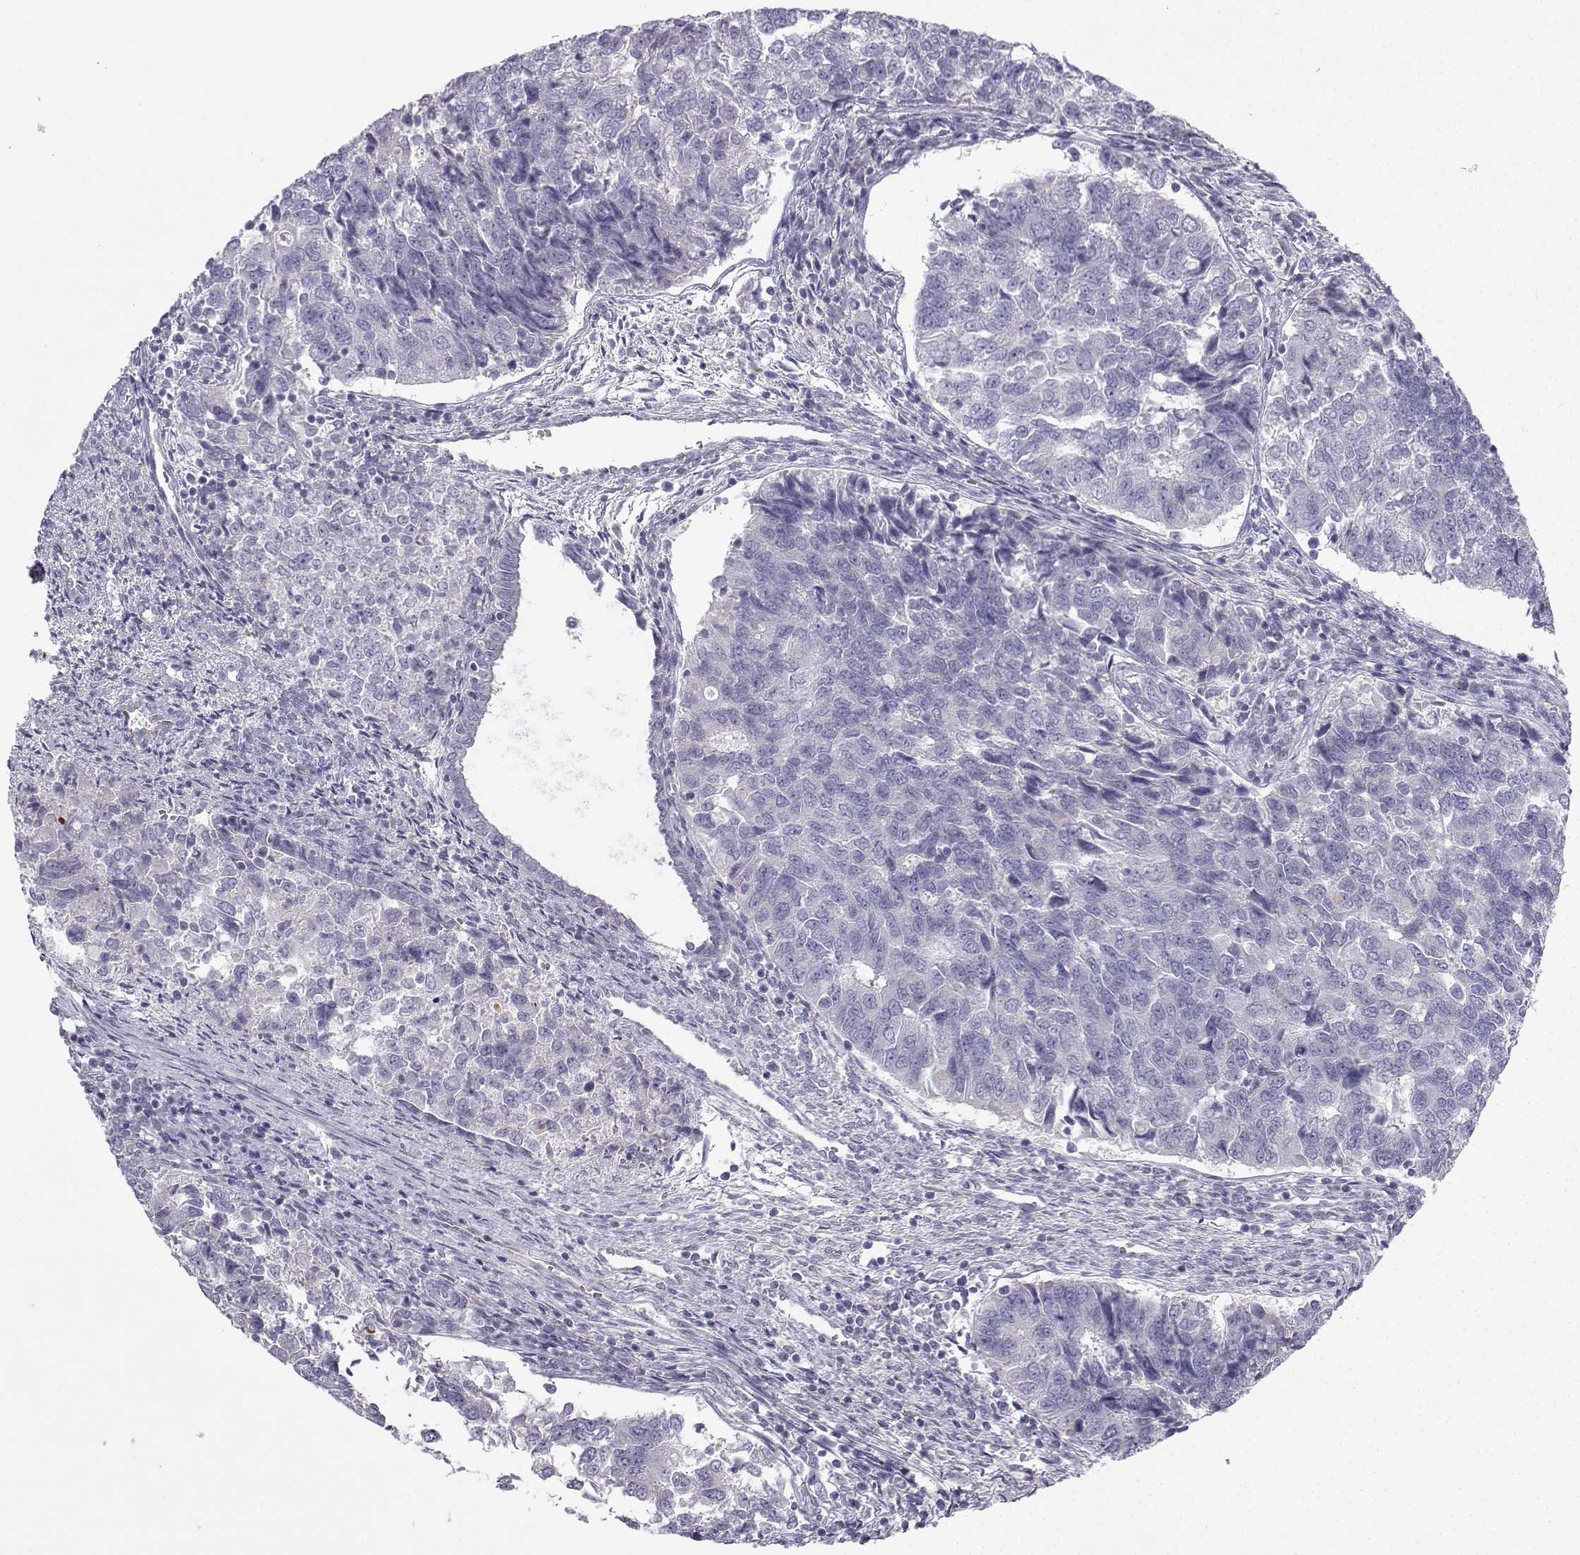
{"staining": {"intensity": "negative", "quantity": "none", "location": "none"}, "tissue": "endometrial cancer", "cell_type": "Tumor cells", "image_type": "cancer", "snomed": [{"axis": "morphology", "description": "Adenocarcinoma, NOS"}, {"axis": "topography", "description": "Endometrium"}], "caption": "Immunohistochemistry image of neoplastic tissue: endometrial adenocarcinoma stained with DAB demonstrates no significant protein positivity in tumor cells.", "gene": "SPACA7", "patient": {"sex": "female", "age": 43}}